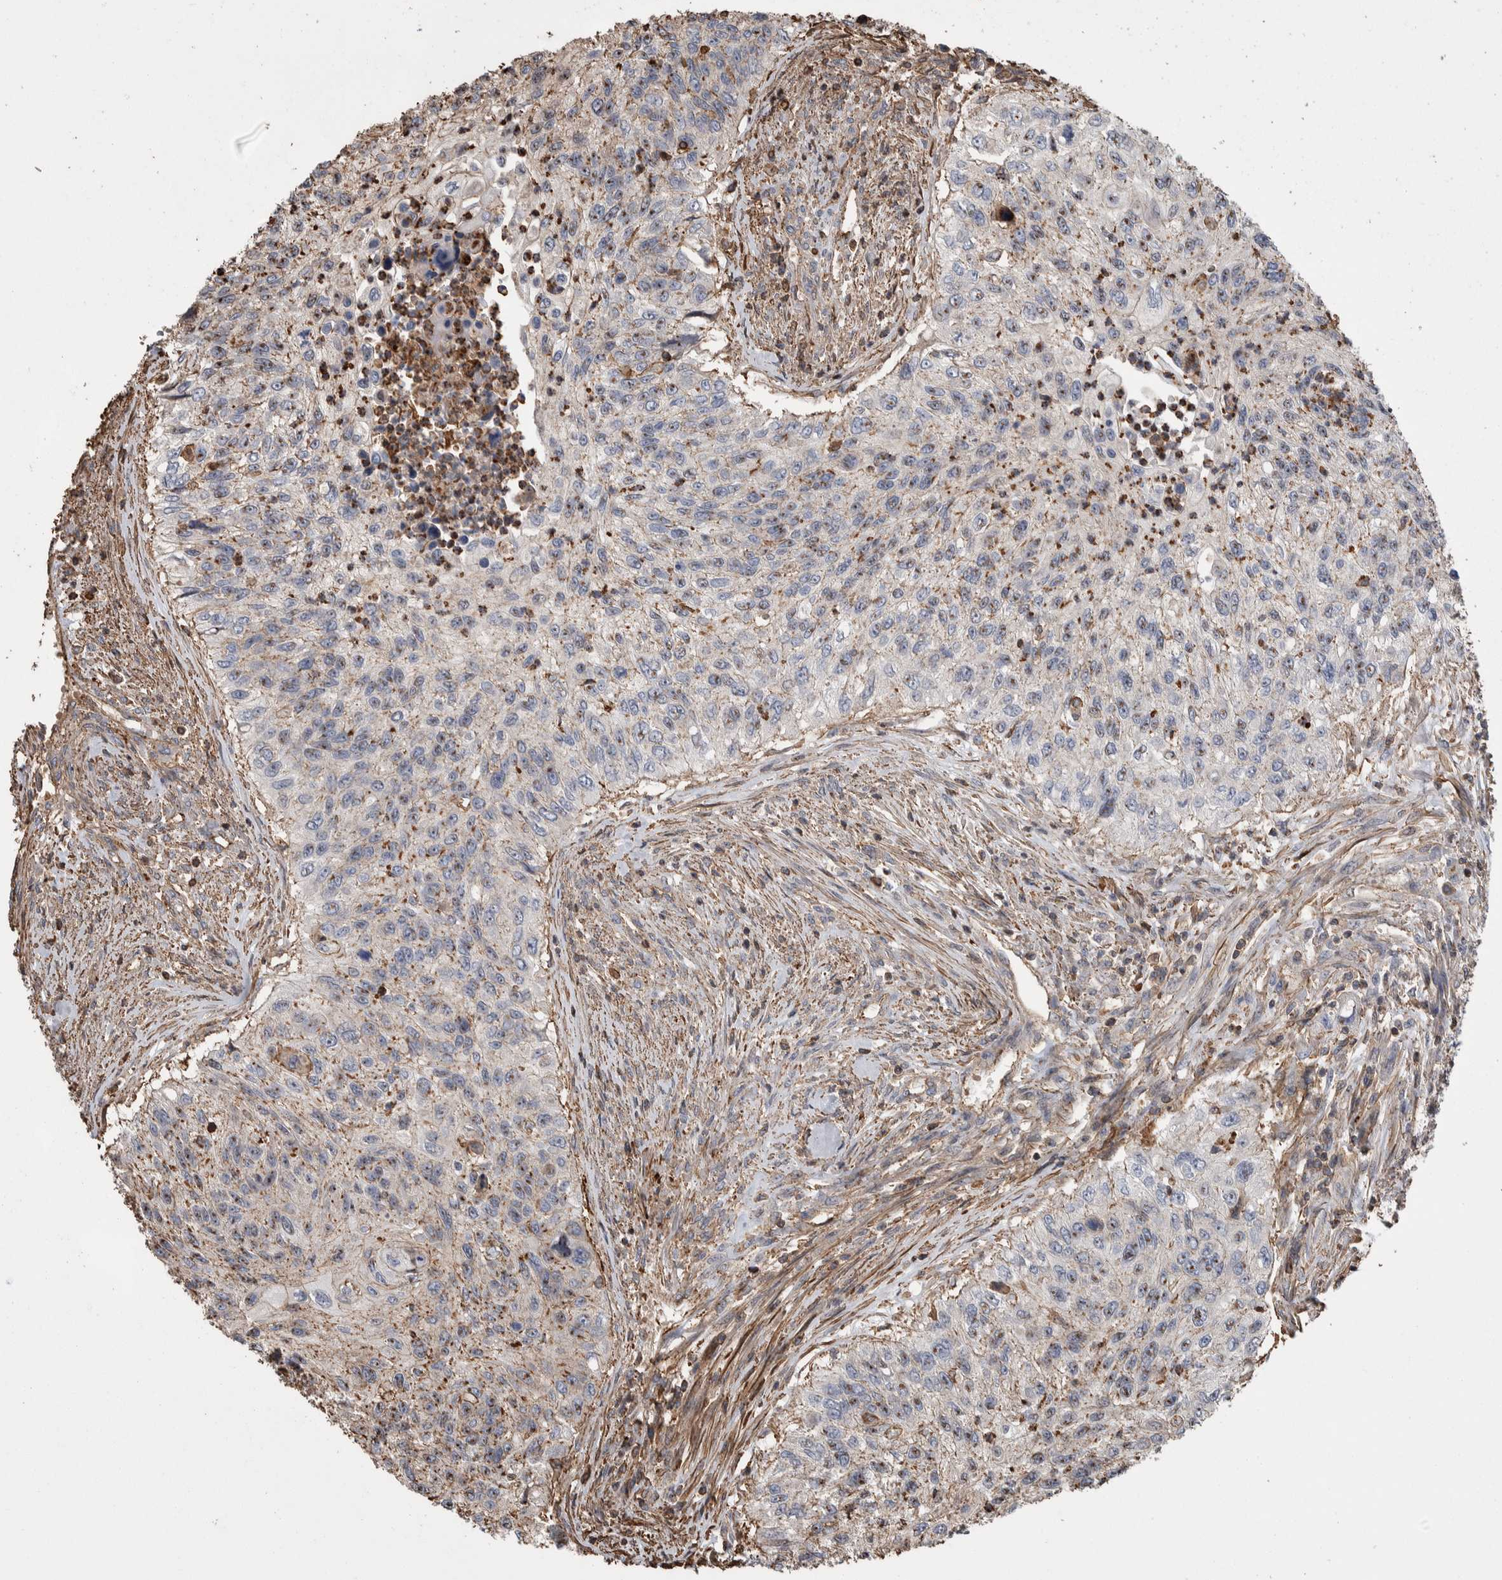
{"staining": {"intensity": "weak", "quantity": "25%-75%", "location": "cytoplasmic/membranous"}, "tissue": "urothelial cancer", "cell_type": "Tumor cells", "image_type": "cancer", "snomed": [{"axis": "morphology", "description": "Urothelial carcinoma, High grade"}, {"axis": "topography", "description": "Urinary bladder"}], "caption": "Tumor cells exhibit weak cytoplasmic/membranous expression in approximately 25%-75% of cells in high-grade urothelial carcinoma.", "gene": "ENPP2", "patient": {"sex": "female", "age": 60}}